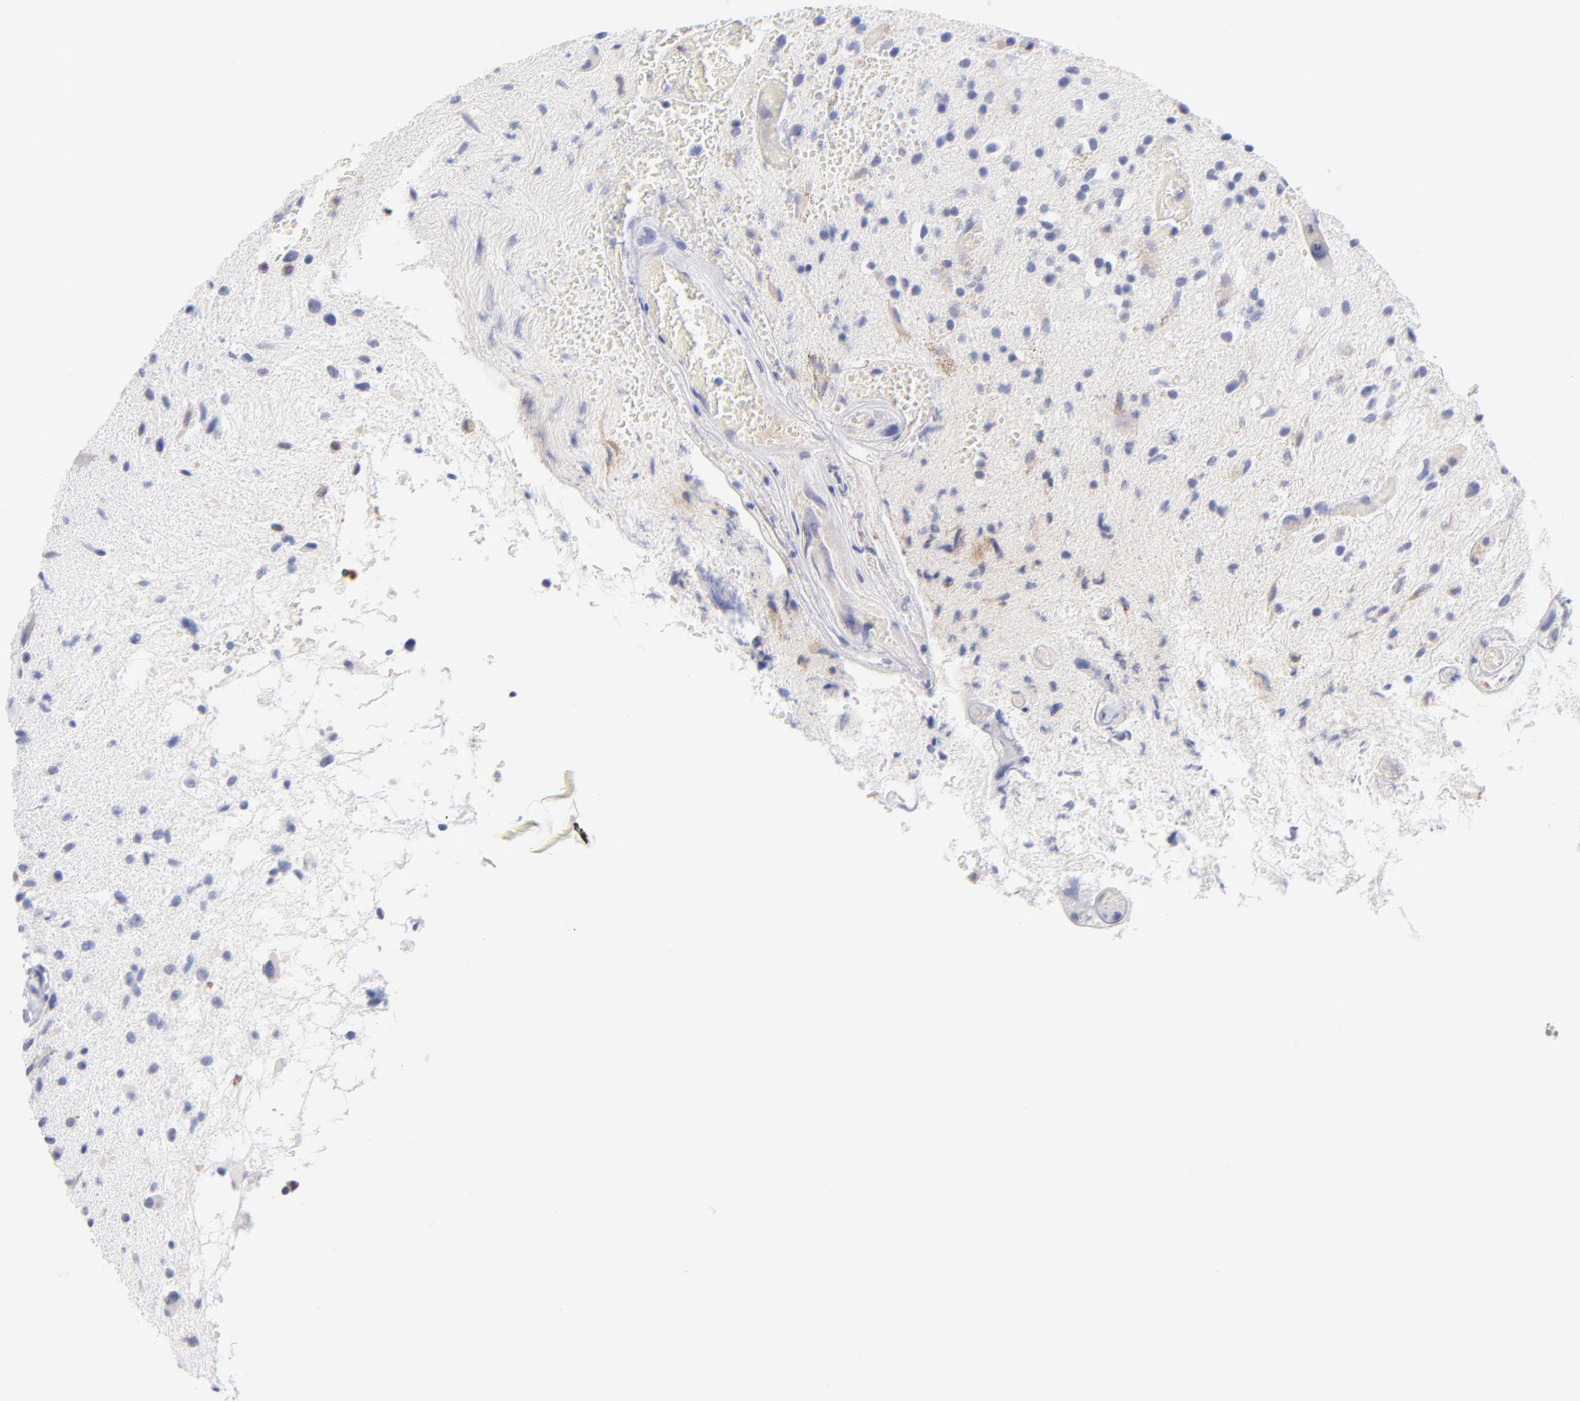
{"staining": {"intensity": "weak", "quantity": "<25%", "location": "cytoplasmic/membranous"}, "tissue": "glioma", "cell_type": "Tumor cells", "image_type": "cancer", "snomed": [{"axis": "morphology", "description": "Glioma, malignant, High grade"}, {"axis": "topography", "description": "Brain"}], "caption": "This is an immunohistochemistry (IHC) micrograph of human malignant glioma (high-grade). There is no positivity in tumor cells.", "gene": "BID", "patient": {"sex": "male", "age": 33}}